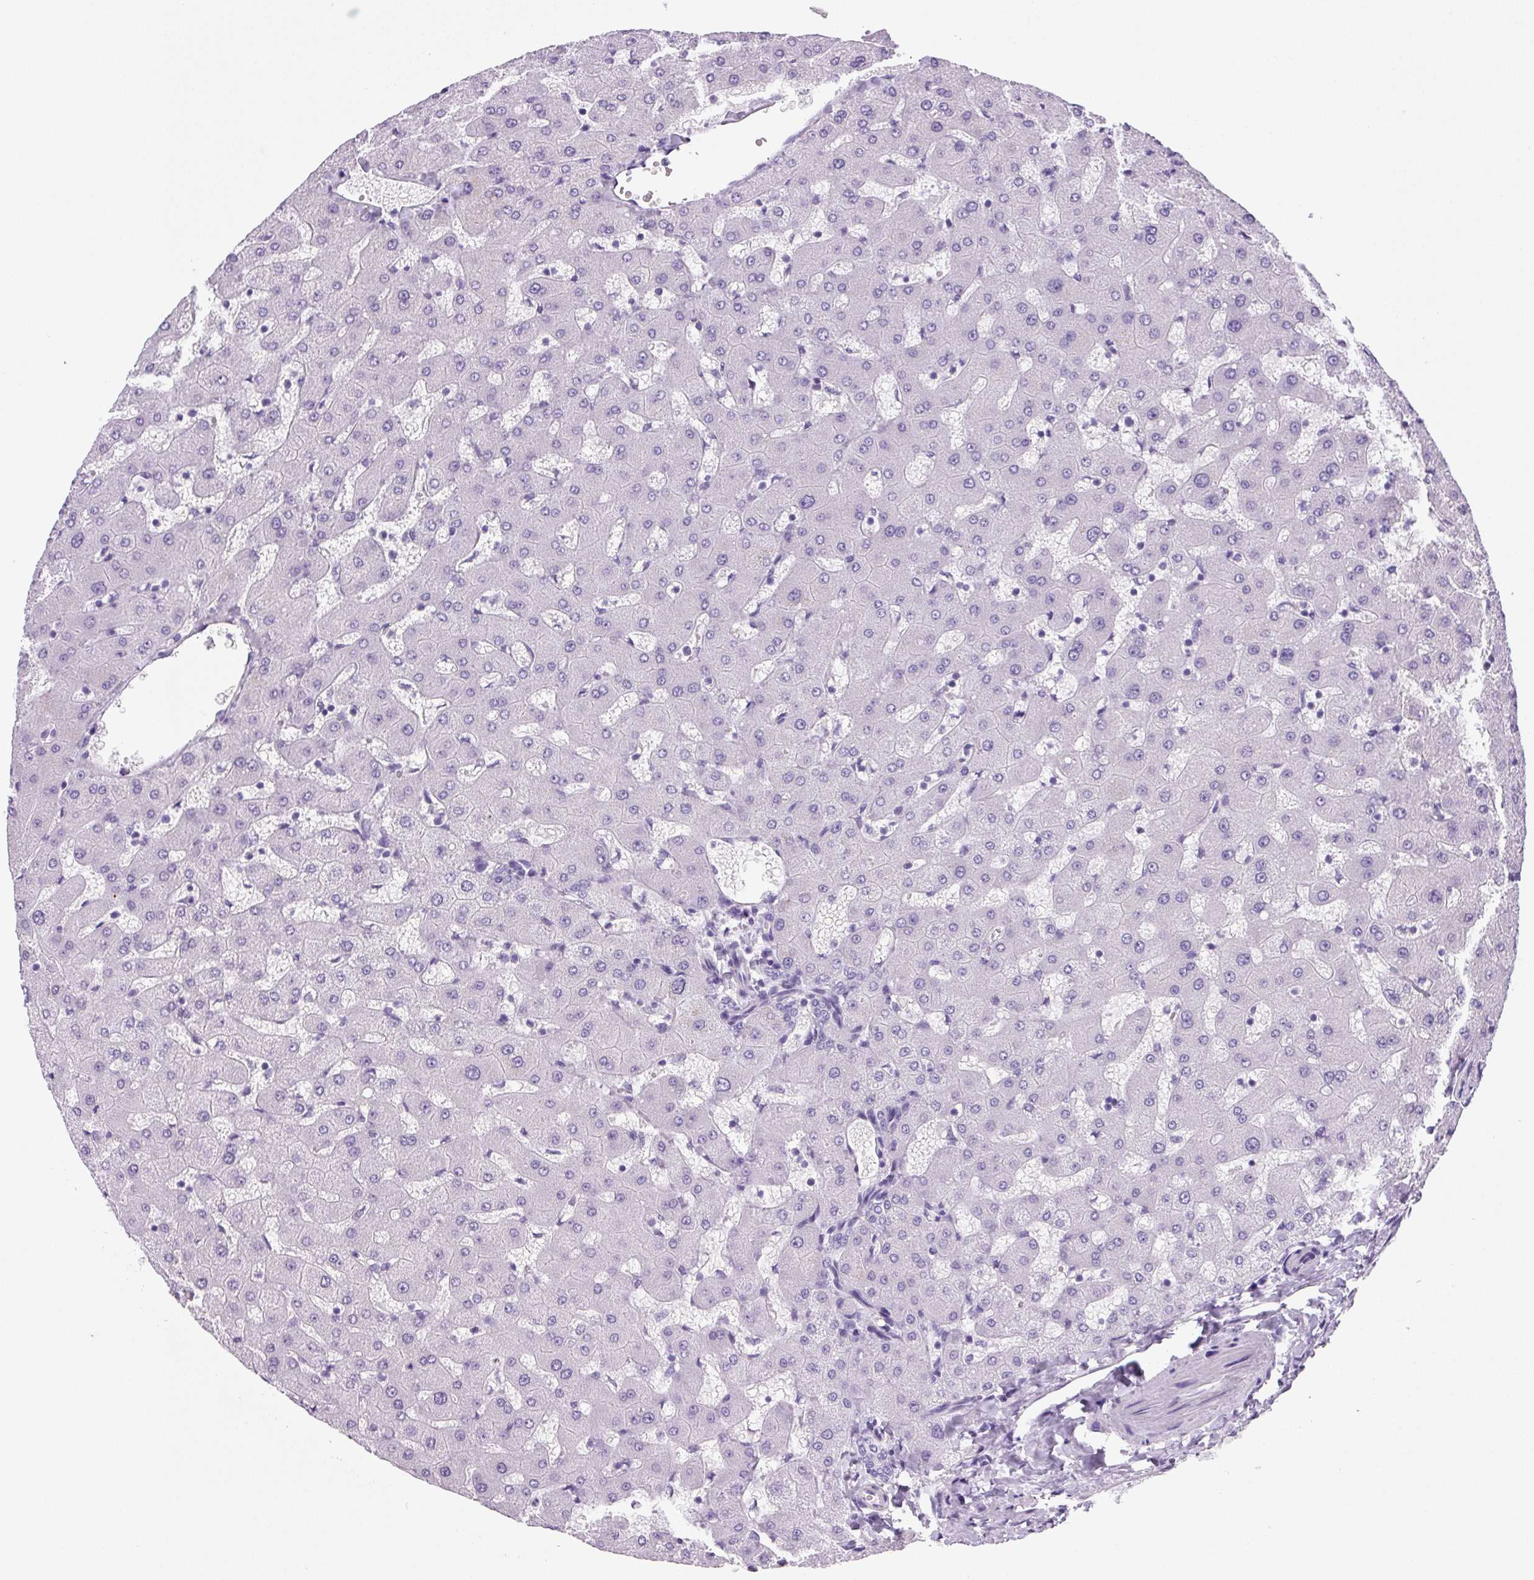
{"staining": {"intensity": "negative", "quantity": "none", "location": "none"}, "tissue": "liver", "cell_type": "Cholangiocytes", "image_type": "normal", "snomed": [{"axis": "morphology", "description": "Normal tissue, NOS"}, {"axis": "topography", "description": "Liver"}], "caption": "Unremarkable liver was stained to show a protein in brown. There is no significant expression in cholangiocytes. (Brightfield microscopy of DAB (3,3'-diaminobenzidine) immunohistochemistry at high magnification).", "gene": "PRRT1", "patient": {"sex": "female", "age": 63}}